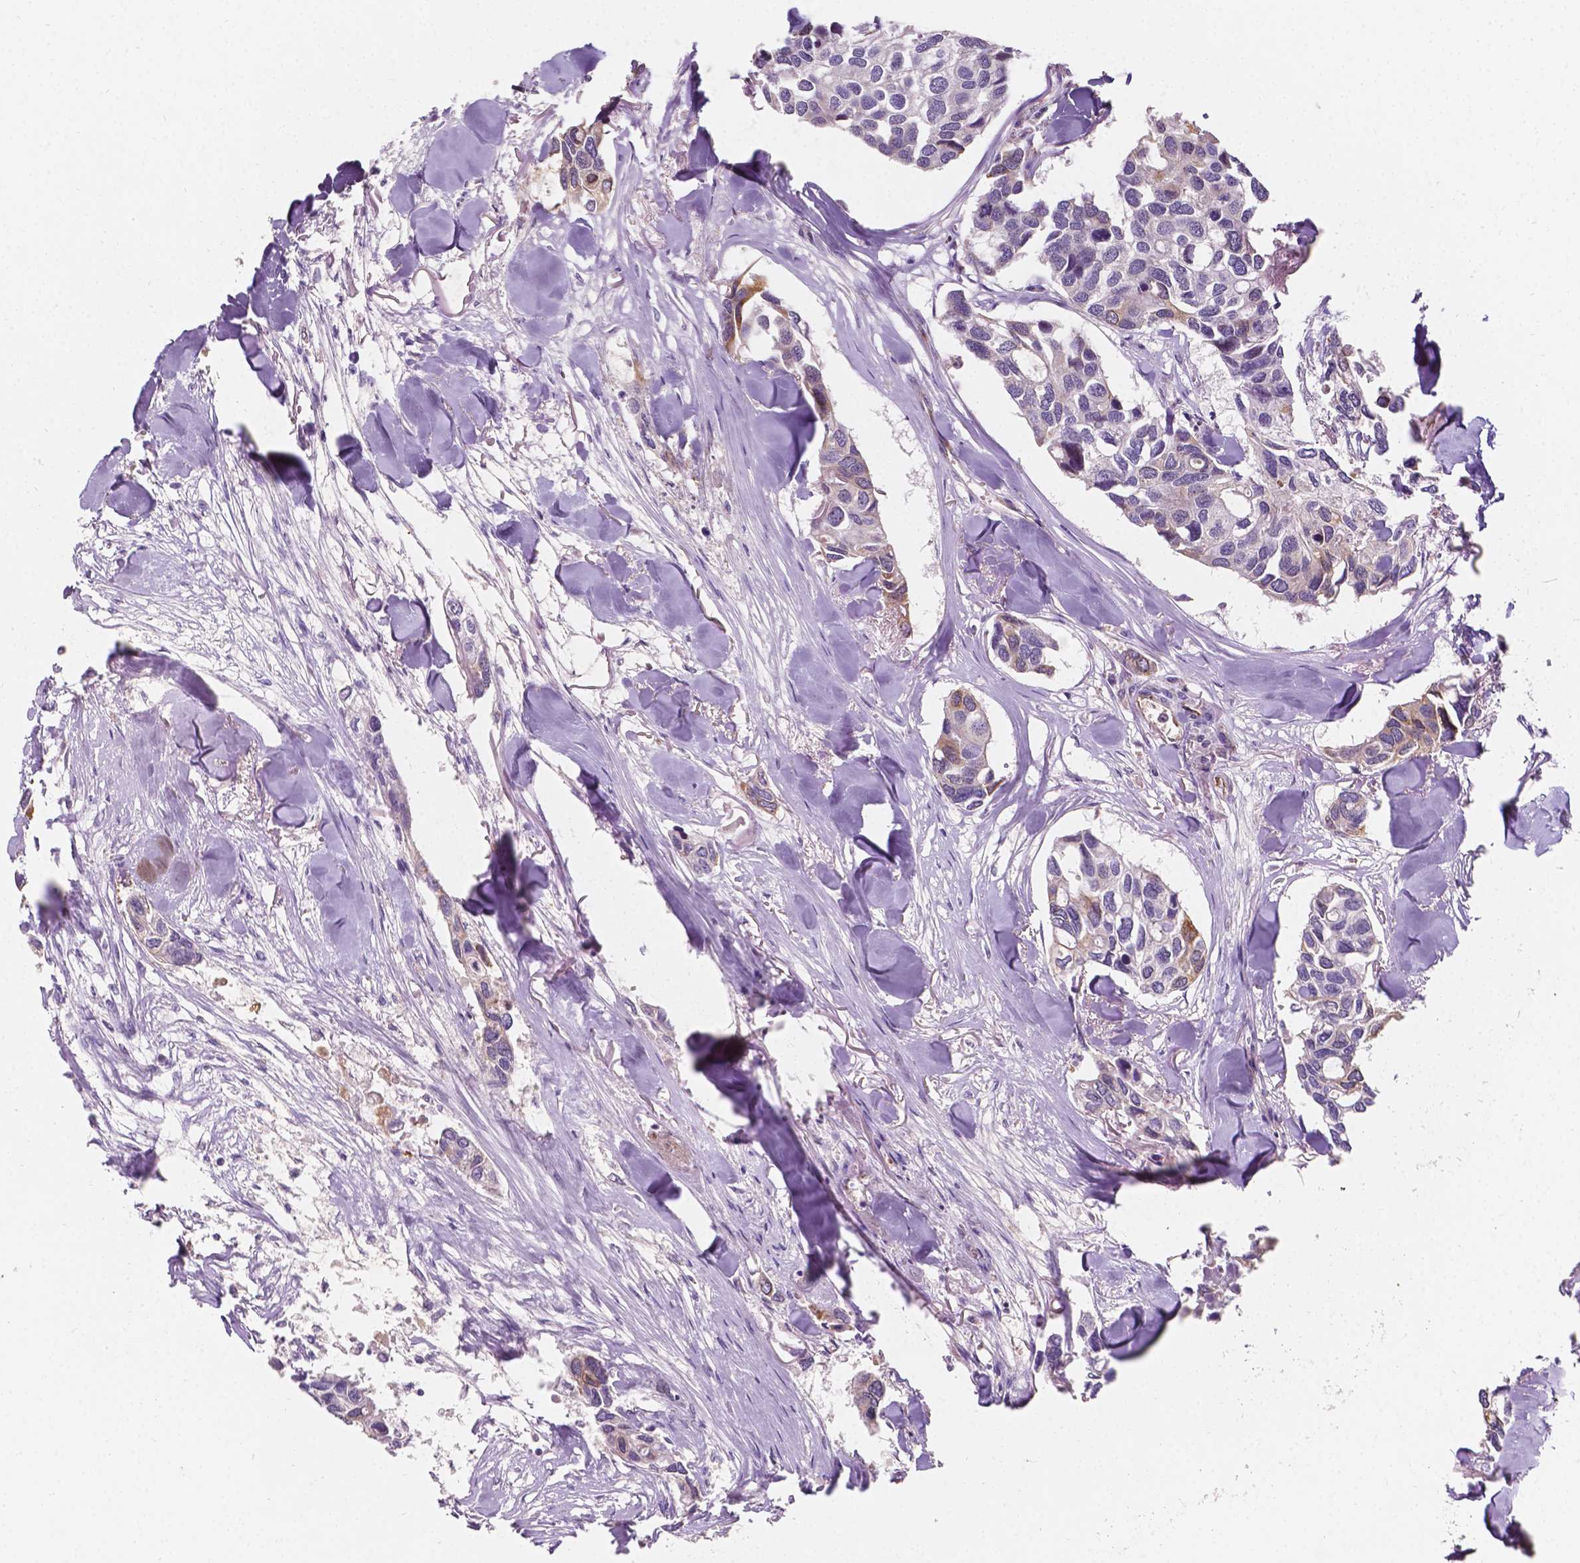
{"staining": {"intensity": "negative", "quantity": "none", "location": "none"}, "tissue": "breast cancer", "cell_type": "Tumor cells", "image_type": "cancer", "snomed": [{"axis": "morphology", "description": "Duct carcinoma"}, {"axis": "topography", "description": "Breast"}], "caption": "High magnification brightfield microscopy of infiltrating ductal carcinoma (breast) stained with DAB (3,3'-diaminobenzidine) (brown) and counterstained with hematoxylin (blue): tumor cells show no significant expression. Brightfield microscopy of immunohistochemistry stained with DAB (brown) and hematoxylin (blue), captured at high magnification.", "gene": "SLC22A4", "patient": {"sex": "female", "age": 83}}